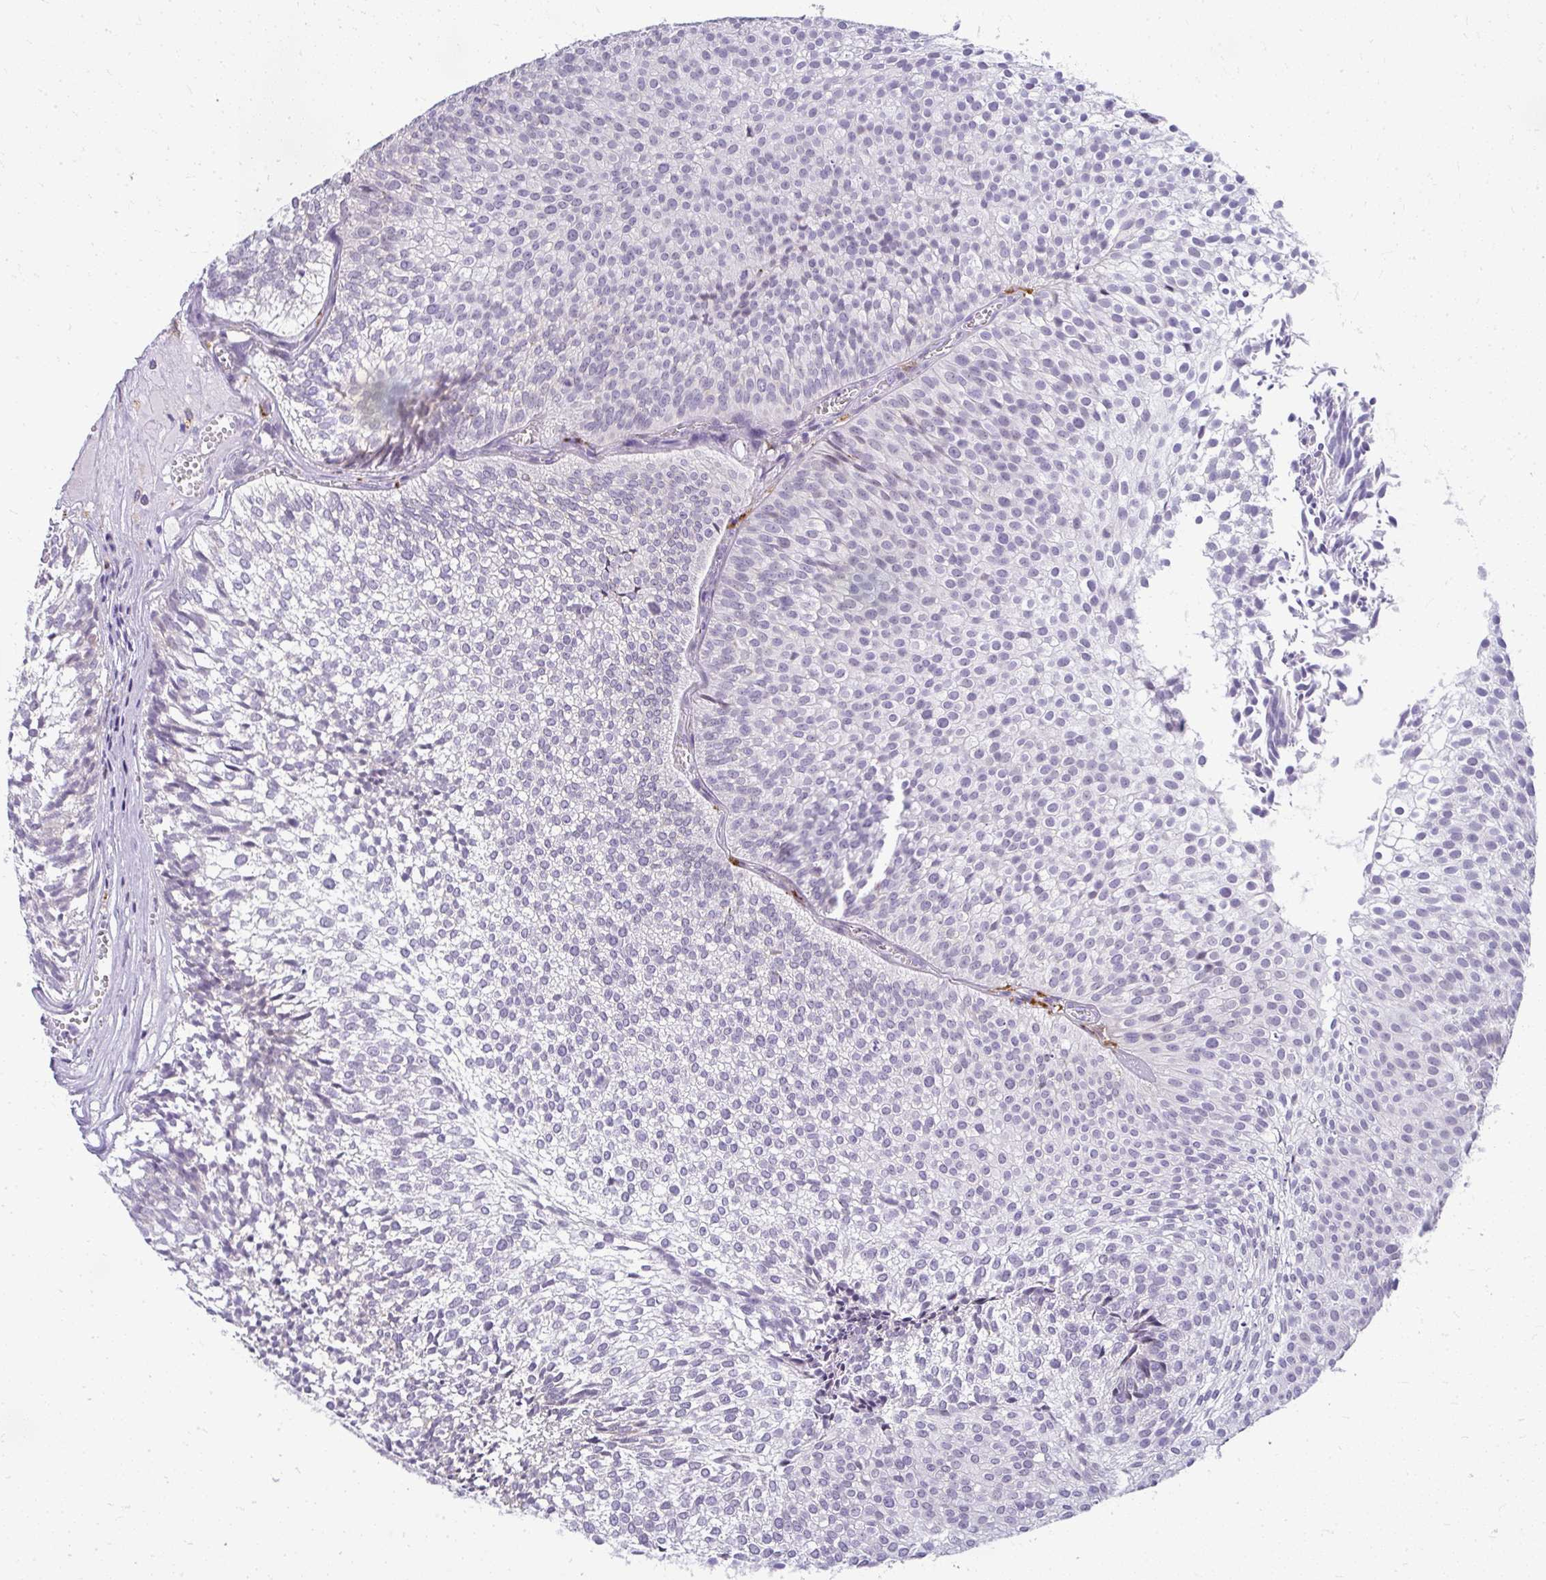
{"staining": {"intensity": "negative", "quantity": "none", "location": "none"}, "tissue": "urothelial cancer", "cell_type": "Tumor cells", "image_type": "cancer", "snomed": [{"axis": "morphology", "description": "Urothelial carcinoma, Low grade"}, {"axis": "topography", "description": "Urinary bladder"}], "caption": "This micrograph is of urothelial cancer stained with IHC to label a protein in brown with the nuclei are counter-stained blue. There is no expression in tumor cells.", "gene": "TEX33", "patient": {"sex": "male", "age": 91}}